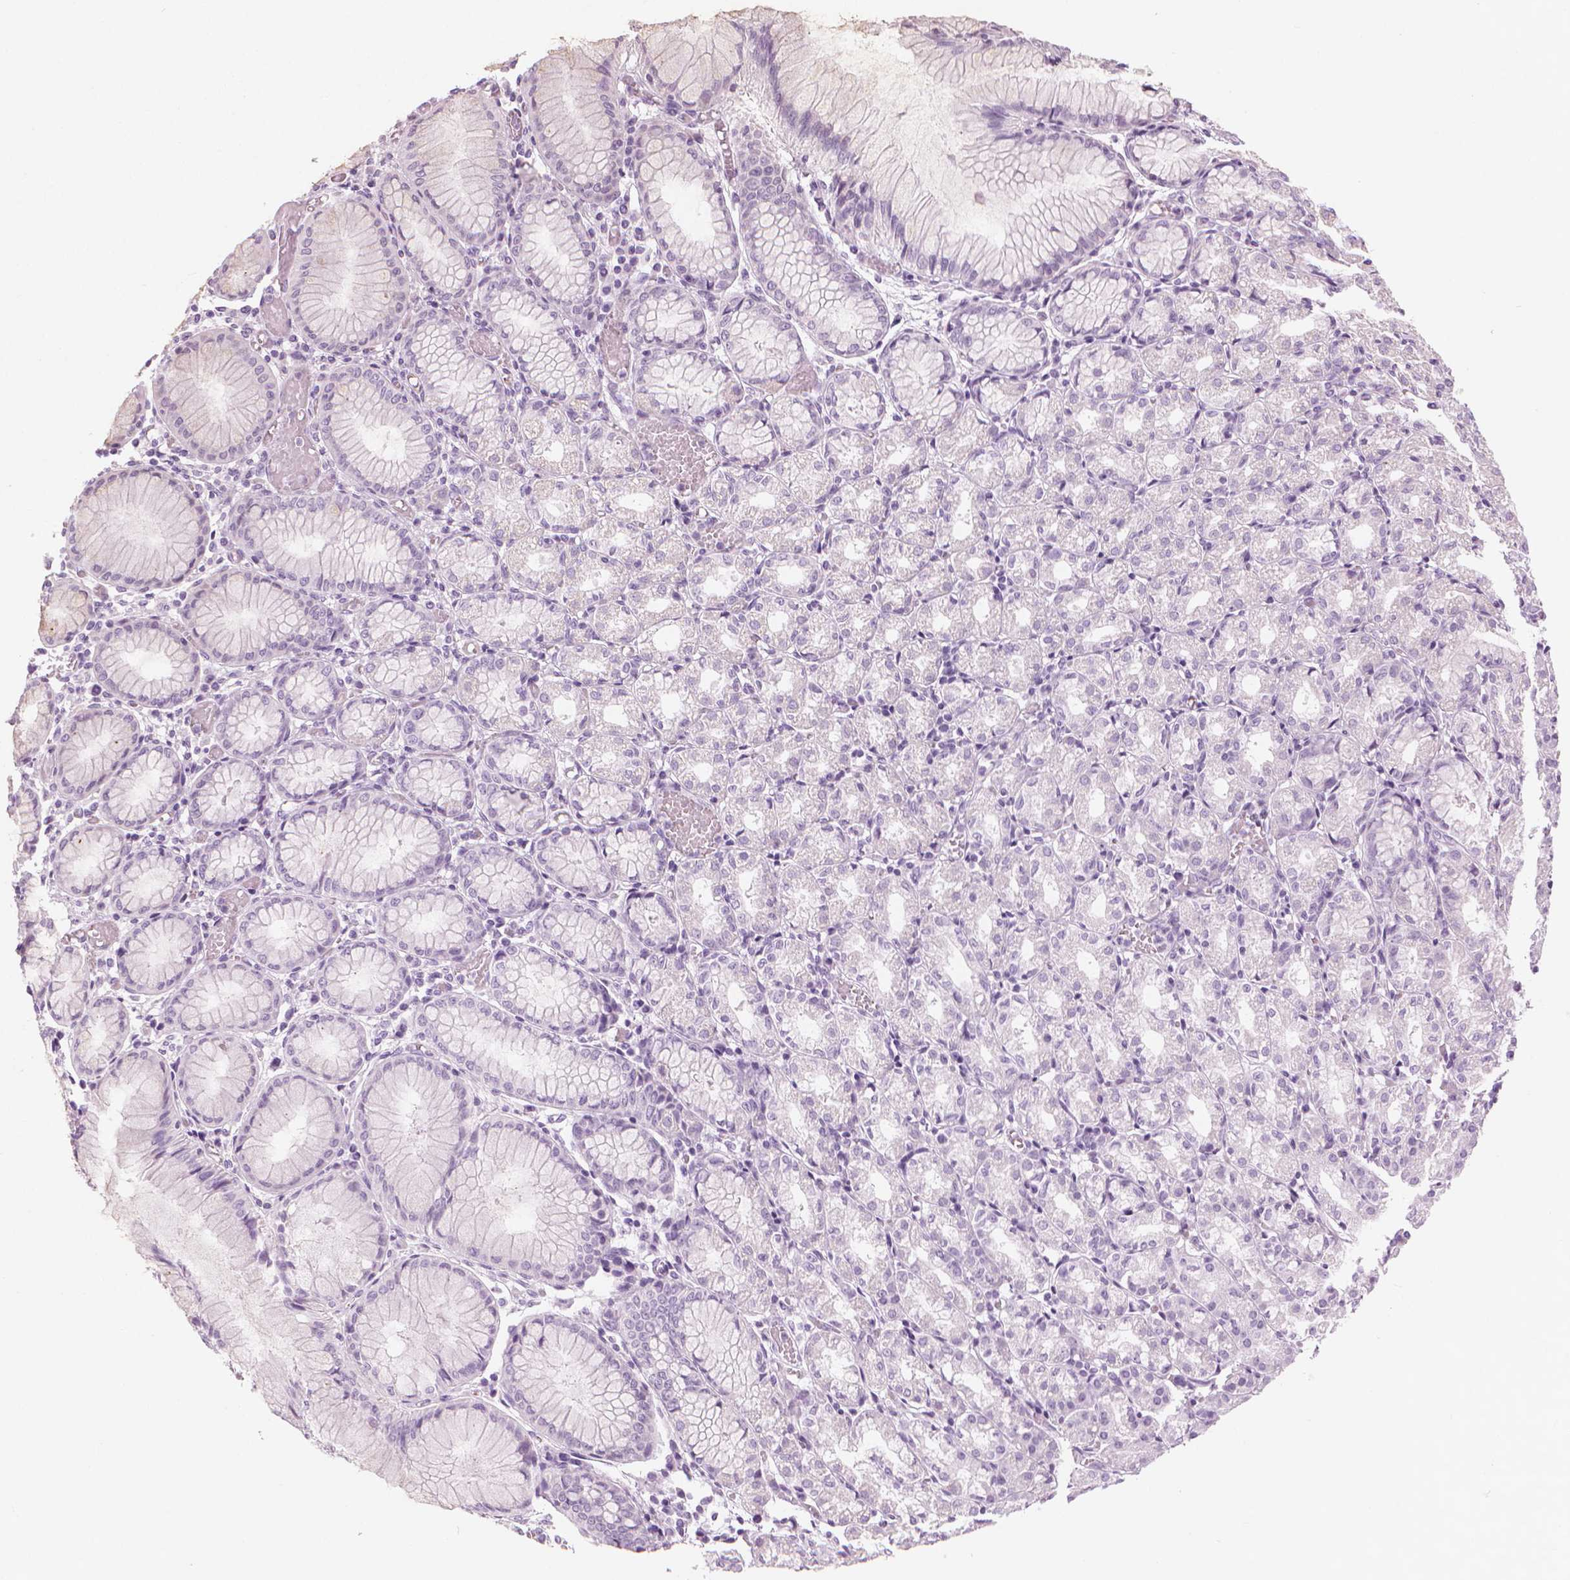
{"staining": {"intensity": "weak", "quantity": "<25%", "location": "cytoplasmic/membranous"}, "tissue": "stomach", "cell_type": "Glandular cells", "image_type": "normal", "snomed": [{"axis": "morphology", "description": "Normal tissue, NOS"}, {"axis": "topography", "description": "Stomach"}], "caption": "Stomach stained for a protein using immunohistochemistry (IHC) exhibits no positivity glandular cells.", "gene": "CFAP126", "patient": {"sex": "female", "age": 57}}